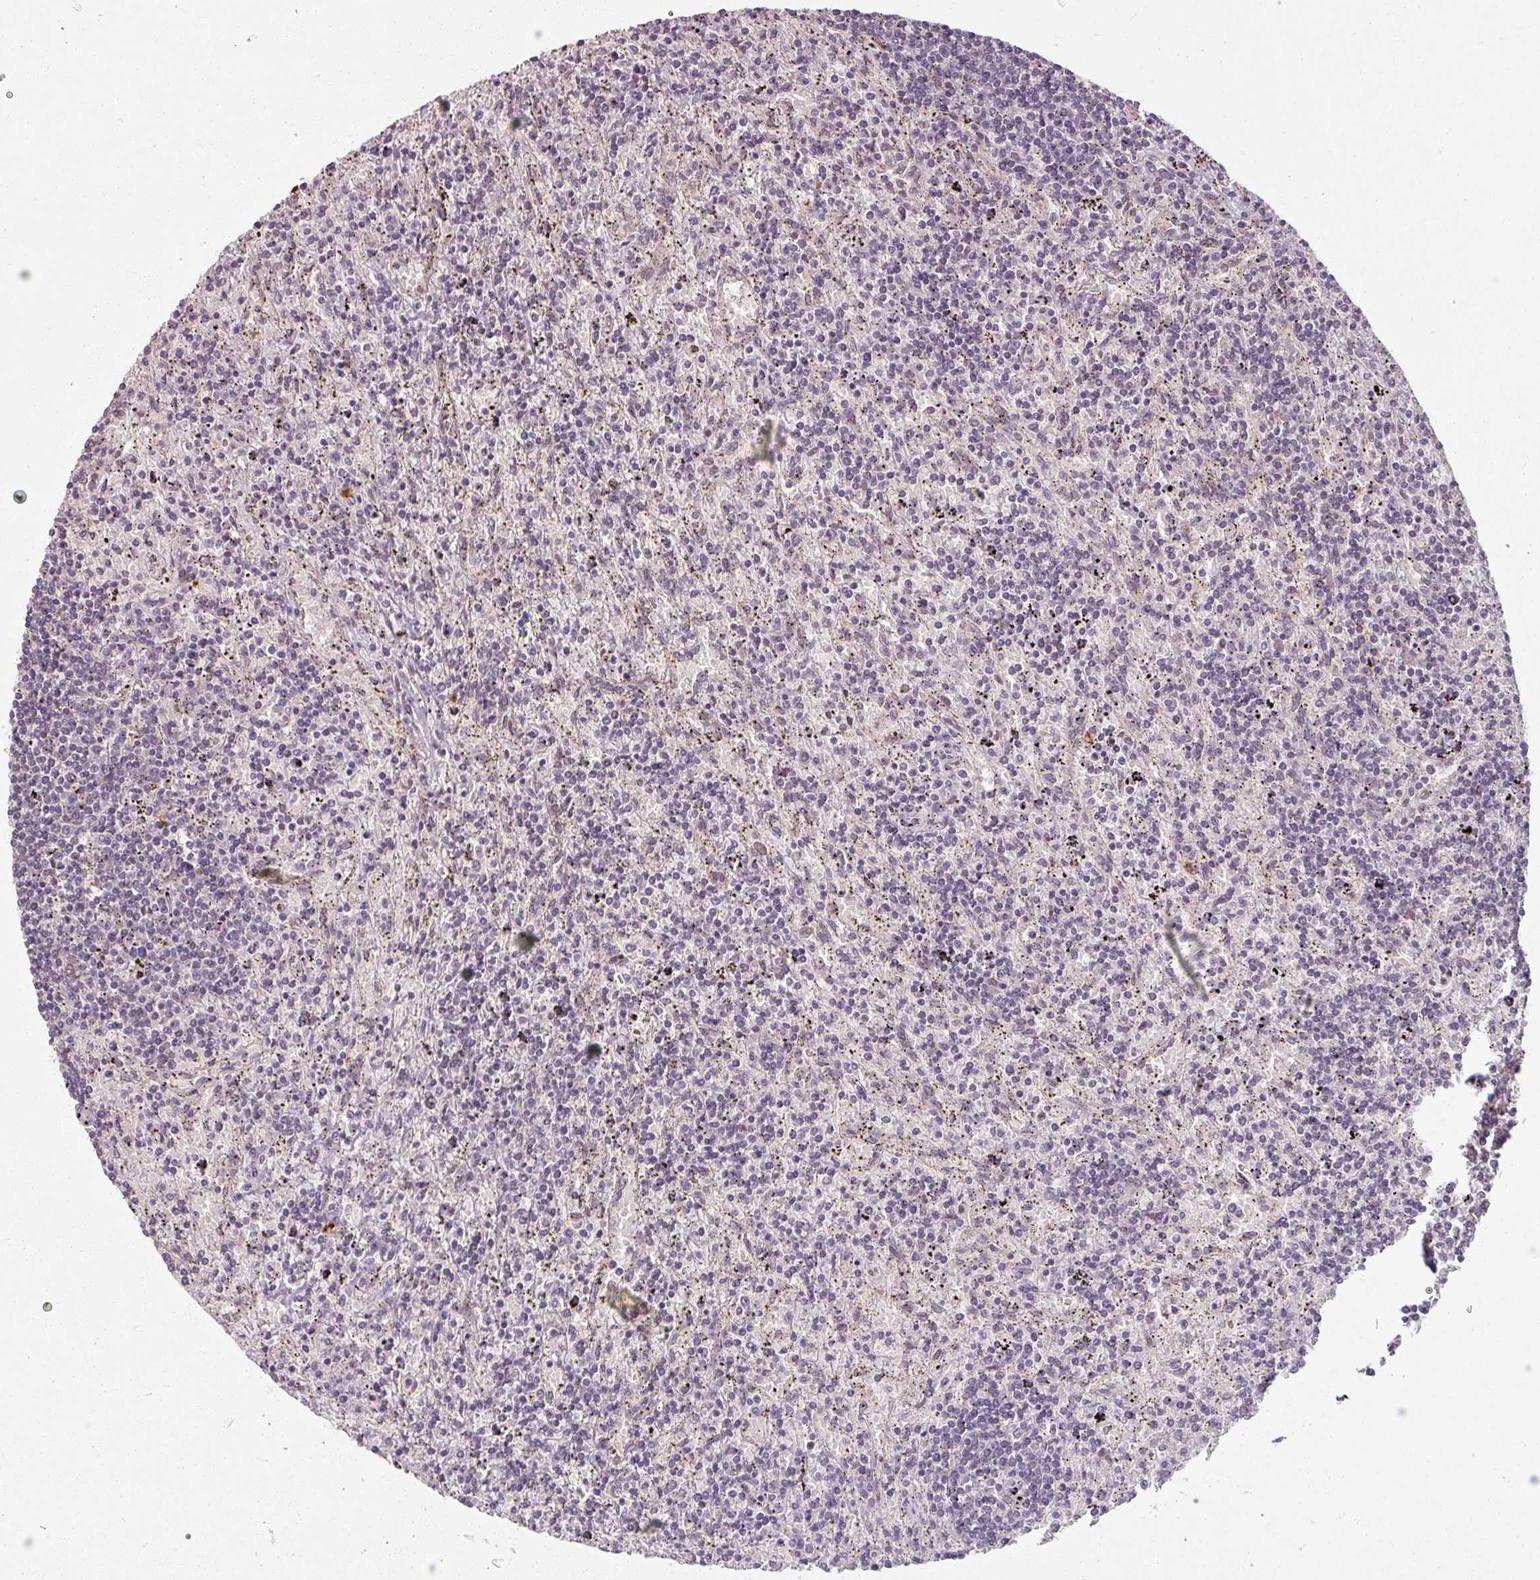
{"staining": {"intensity": "negative", "quantity": "none", "location": "none"}, "tissue": "lymphoma", "cell_type": "Tumor cells", "image_type": "cancer", "snomed": [{"axis": "morphology", "description": "Malignant lymphoma, non-Hodgkin's type, Low grade"}, {"axis": "topography", "description": "Spleen"}], "caption": "Malignant lymphoma, non-Hodgkin's type (low-grade) was stained to show a protein in brown. There is no significant expression in tumor cells. (DAB (3,3'-diaminobenzidine) immunohistochemistry visualized using brightfield microscopy, high magnification).", "gene": "ZFTRAF1", "patient": {"sex": "male", "age": 76}}